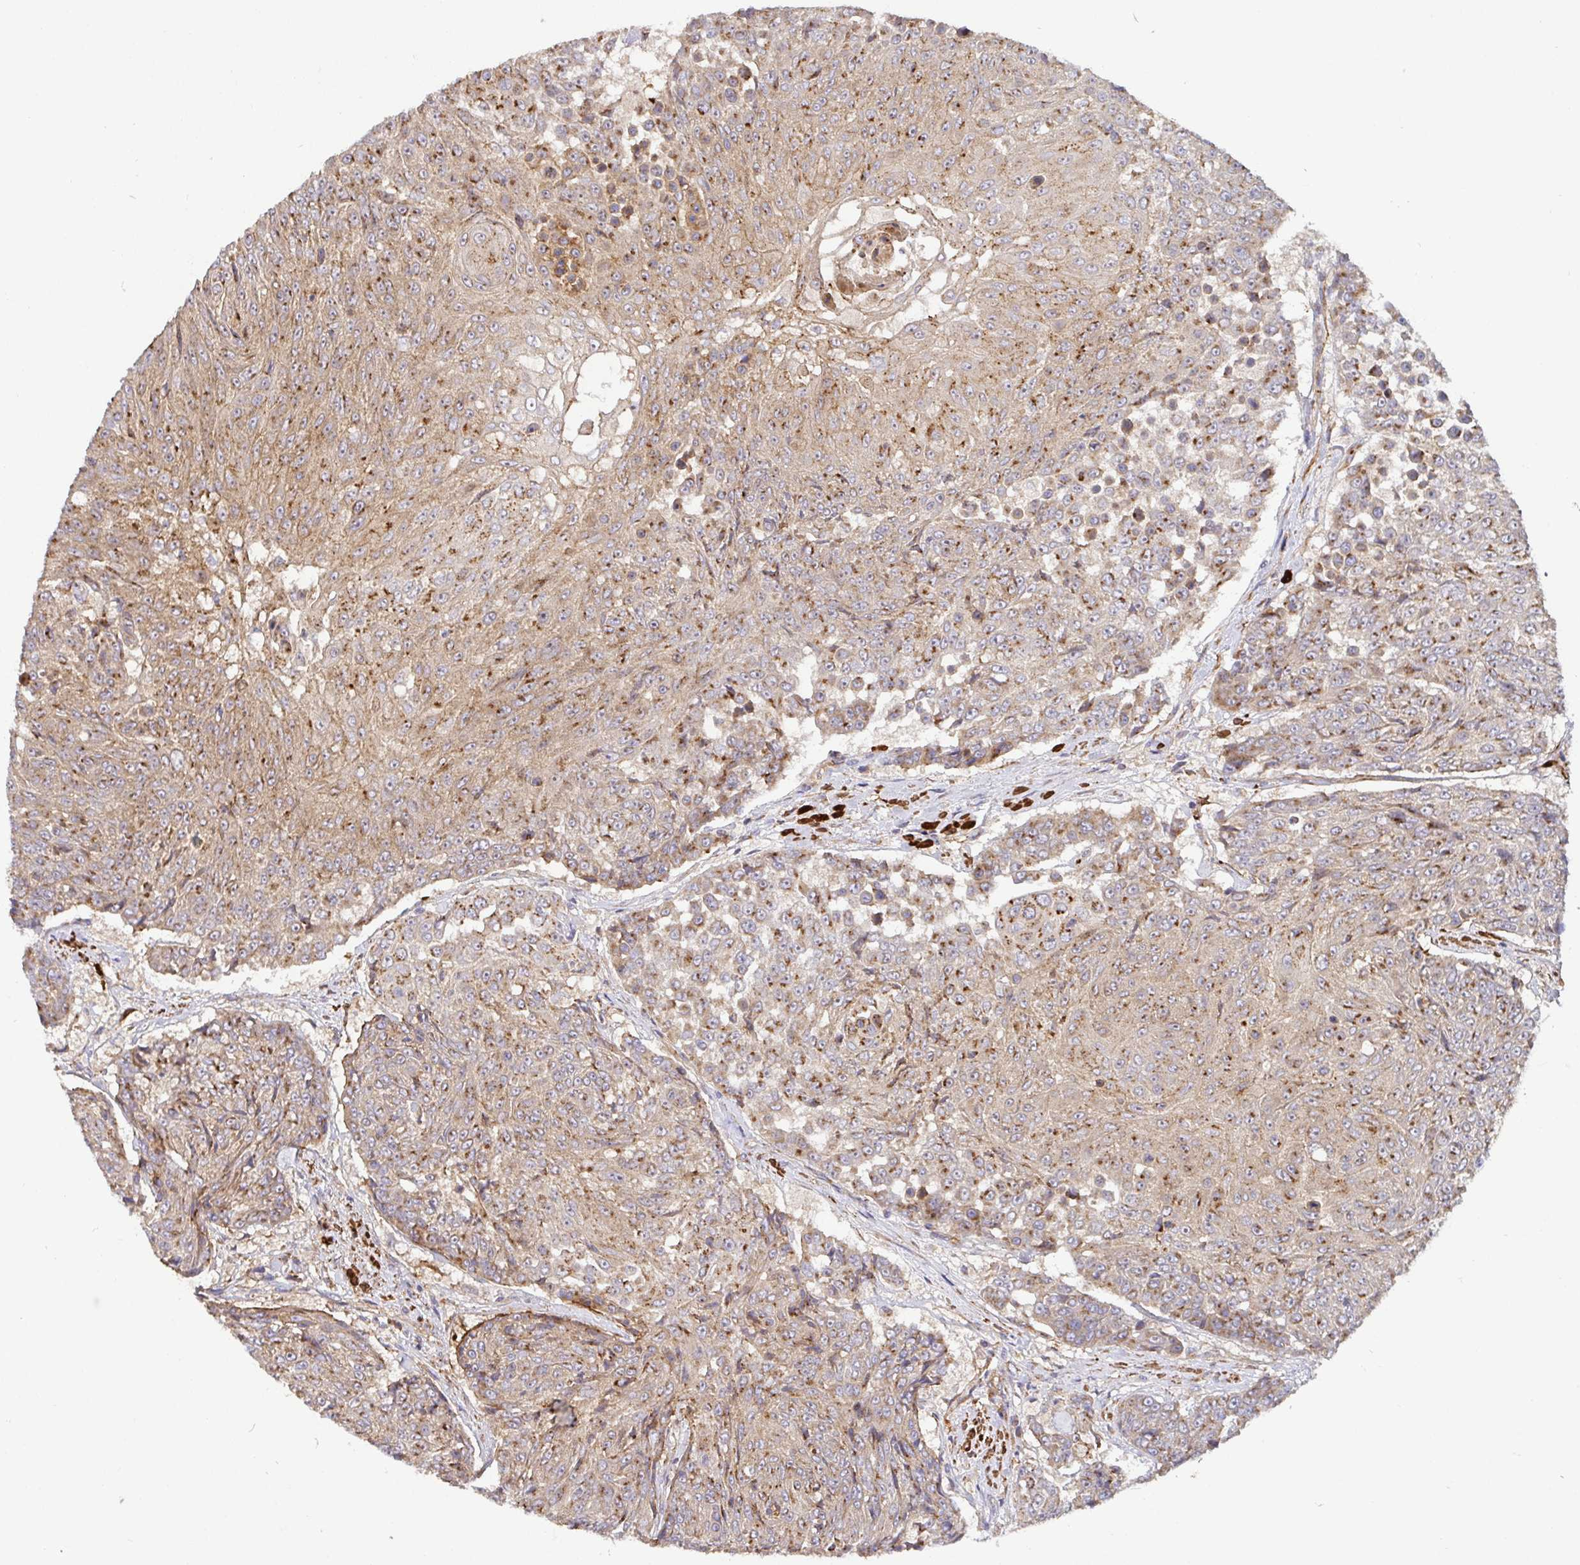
{"staining": {"intensity": "moderate", "quantity": "25%-75%", "location": "cytoplasmic/membranous"}, "tissue": "urothelial cancer", "cell_type": "Tumor cells", "image_type": "cancer", "snomed": [{"axis": "morphology", "description": "Urothelial carcinoma, High grade"}, {"axis": "topography", "description": "Urinary bladder"}], "caption": "Urothelial cancer stained with a brown dye displays moderate cytoplasmic/membranous positive staining in approximately 25%-75% of tumor cells.", "gene": "TM9SF4", "patient": {"sex": "female", "age": 63}}